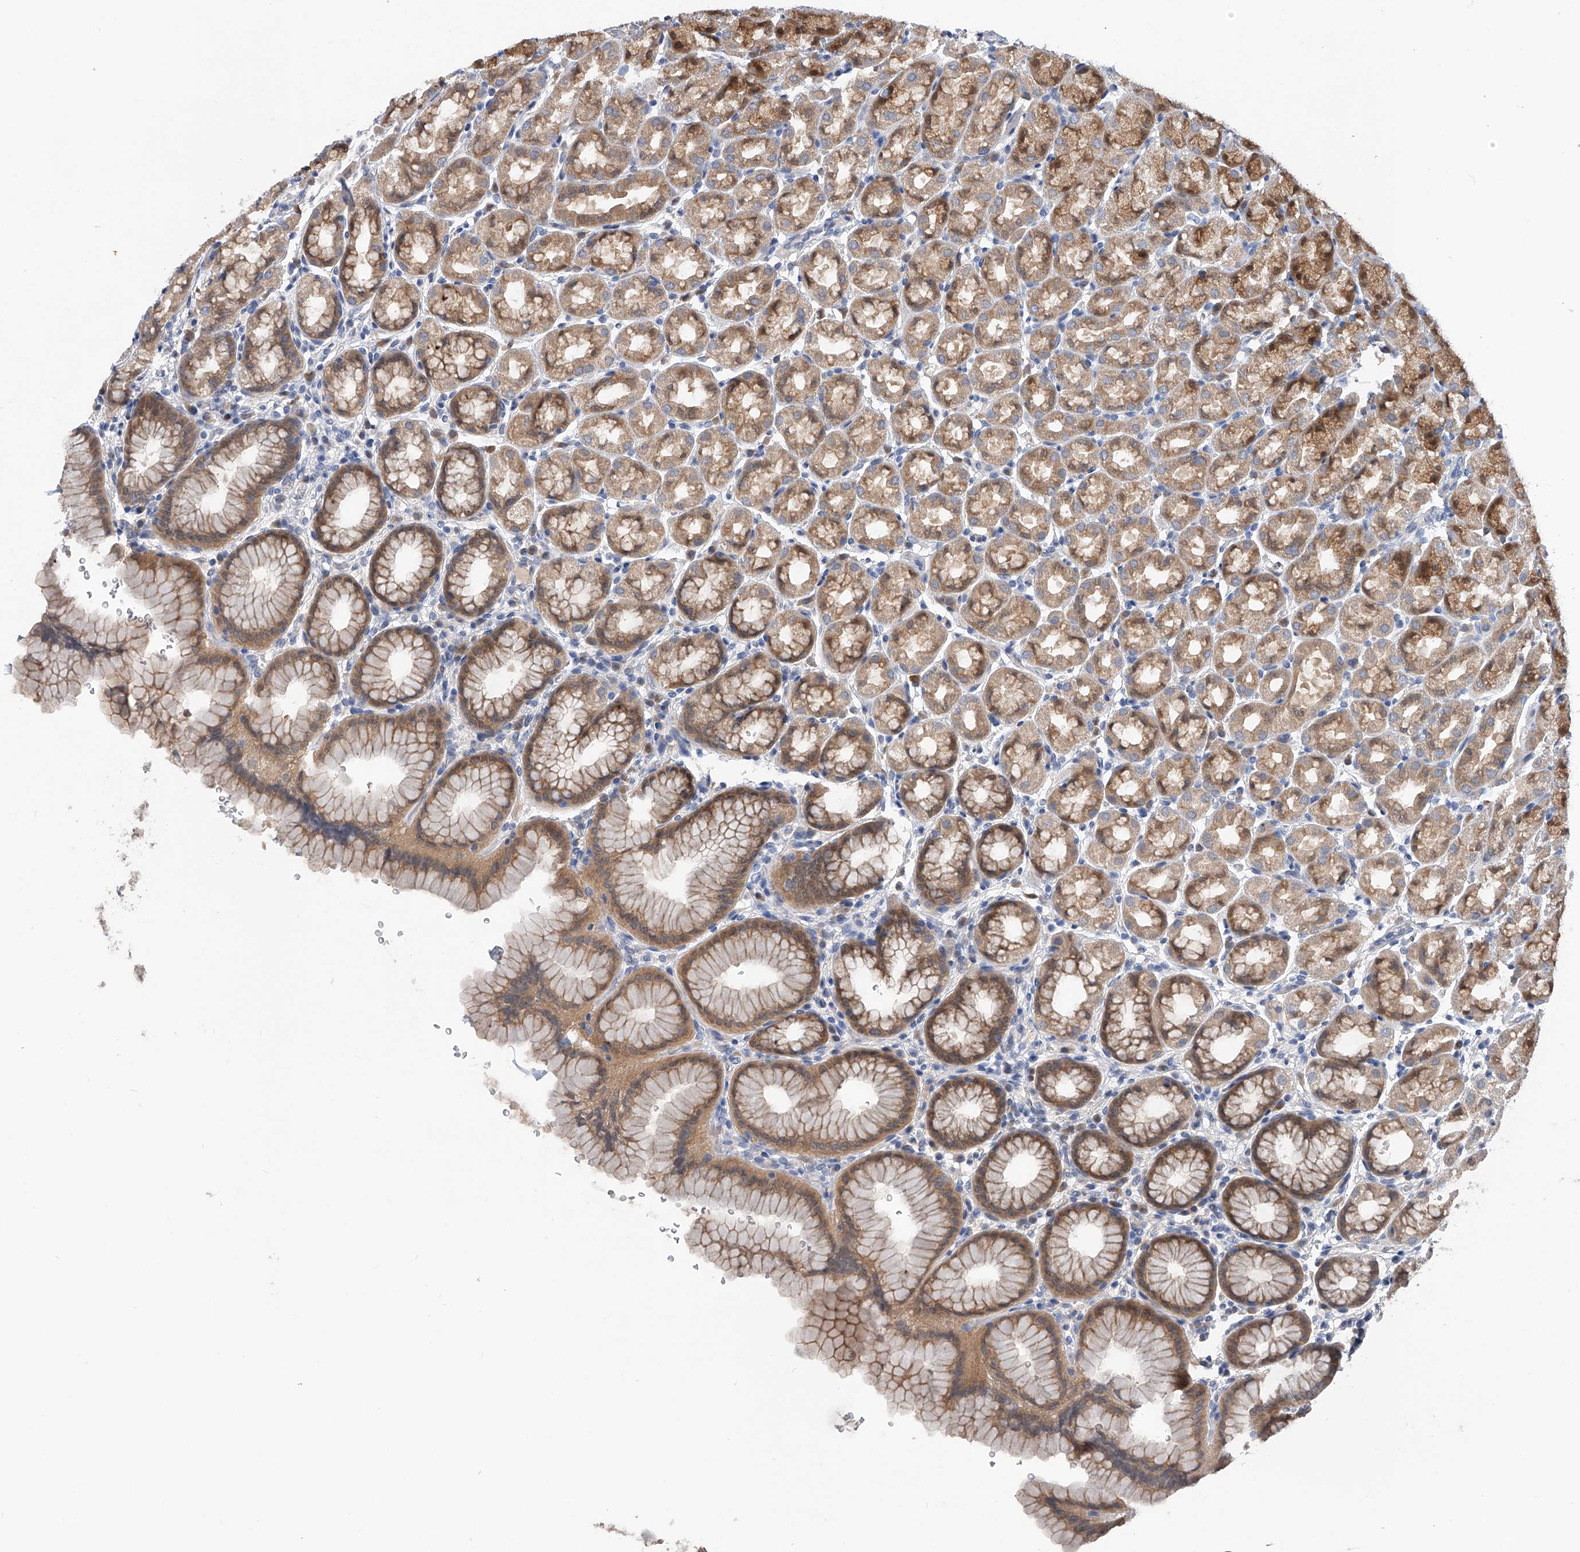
{"staining": {"intensity": "moderate", "quantity": ">75%", "location": "cytoplasmic/membranous"}, "tissue": "stomach", "cell_type": "Glandular cells", "image_type": "normal", "snomed": [{"axis": "morphology", "description": "Normal tissue, NOS"}, {"axis": "topography", "description": "Stomach"}], "caption": "Benign stomach was stained to show a protein in brown. There is medium levels of moderate cytoplasmic/membranous expression in approximately >75% of glandular cells.", "gene": "PGM3", "patient": {"sex": "male", "age": 42}}